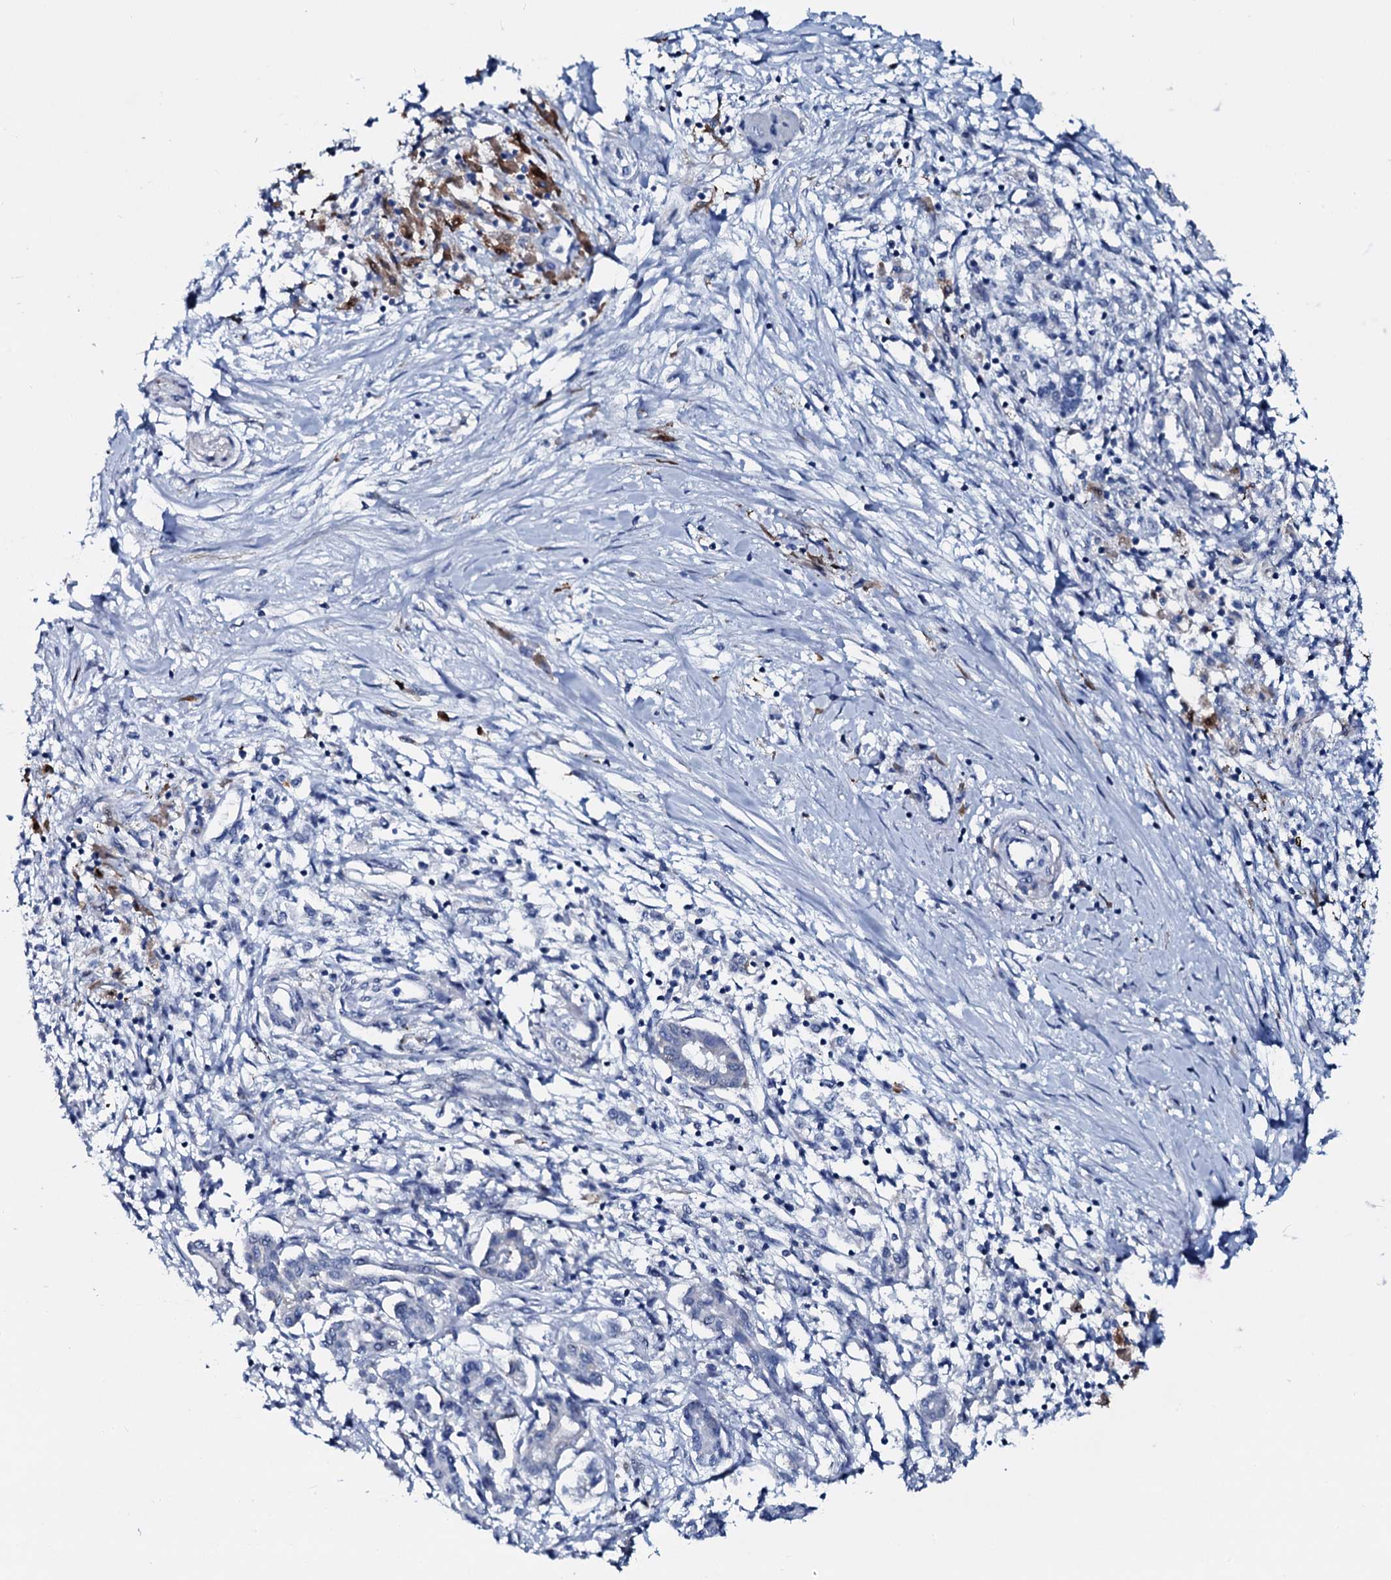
{"staining": {"intensity": "negative", "quantity": "none", "location": "none"}, "tissue": "pancreatic cancer", "cell_type": "Tumor cells", "image_type": "cancer", "snomed": [{"axis": "morphology", "description": "Adenocarcinoma, NOS"}, {"axis": "topography", "description": "Pancreas"}], "caption": "Immunohistochemical staining of human pancreatic cancer displays no significant staining in tumor cells.", "gene": "SLC4A7", "patient": {"sex": "female", "age": 50}}